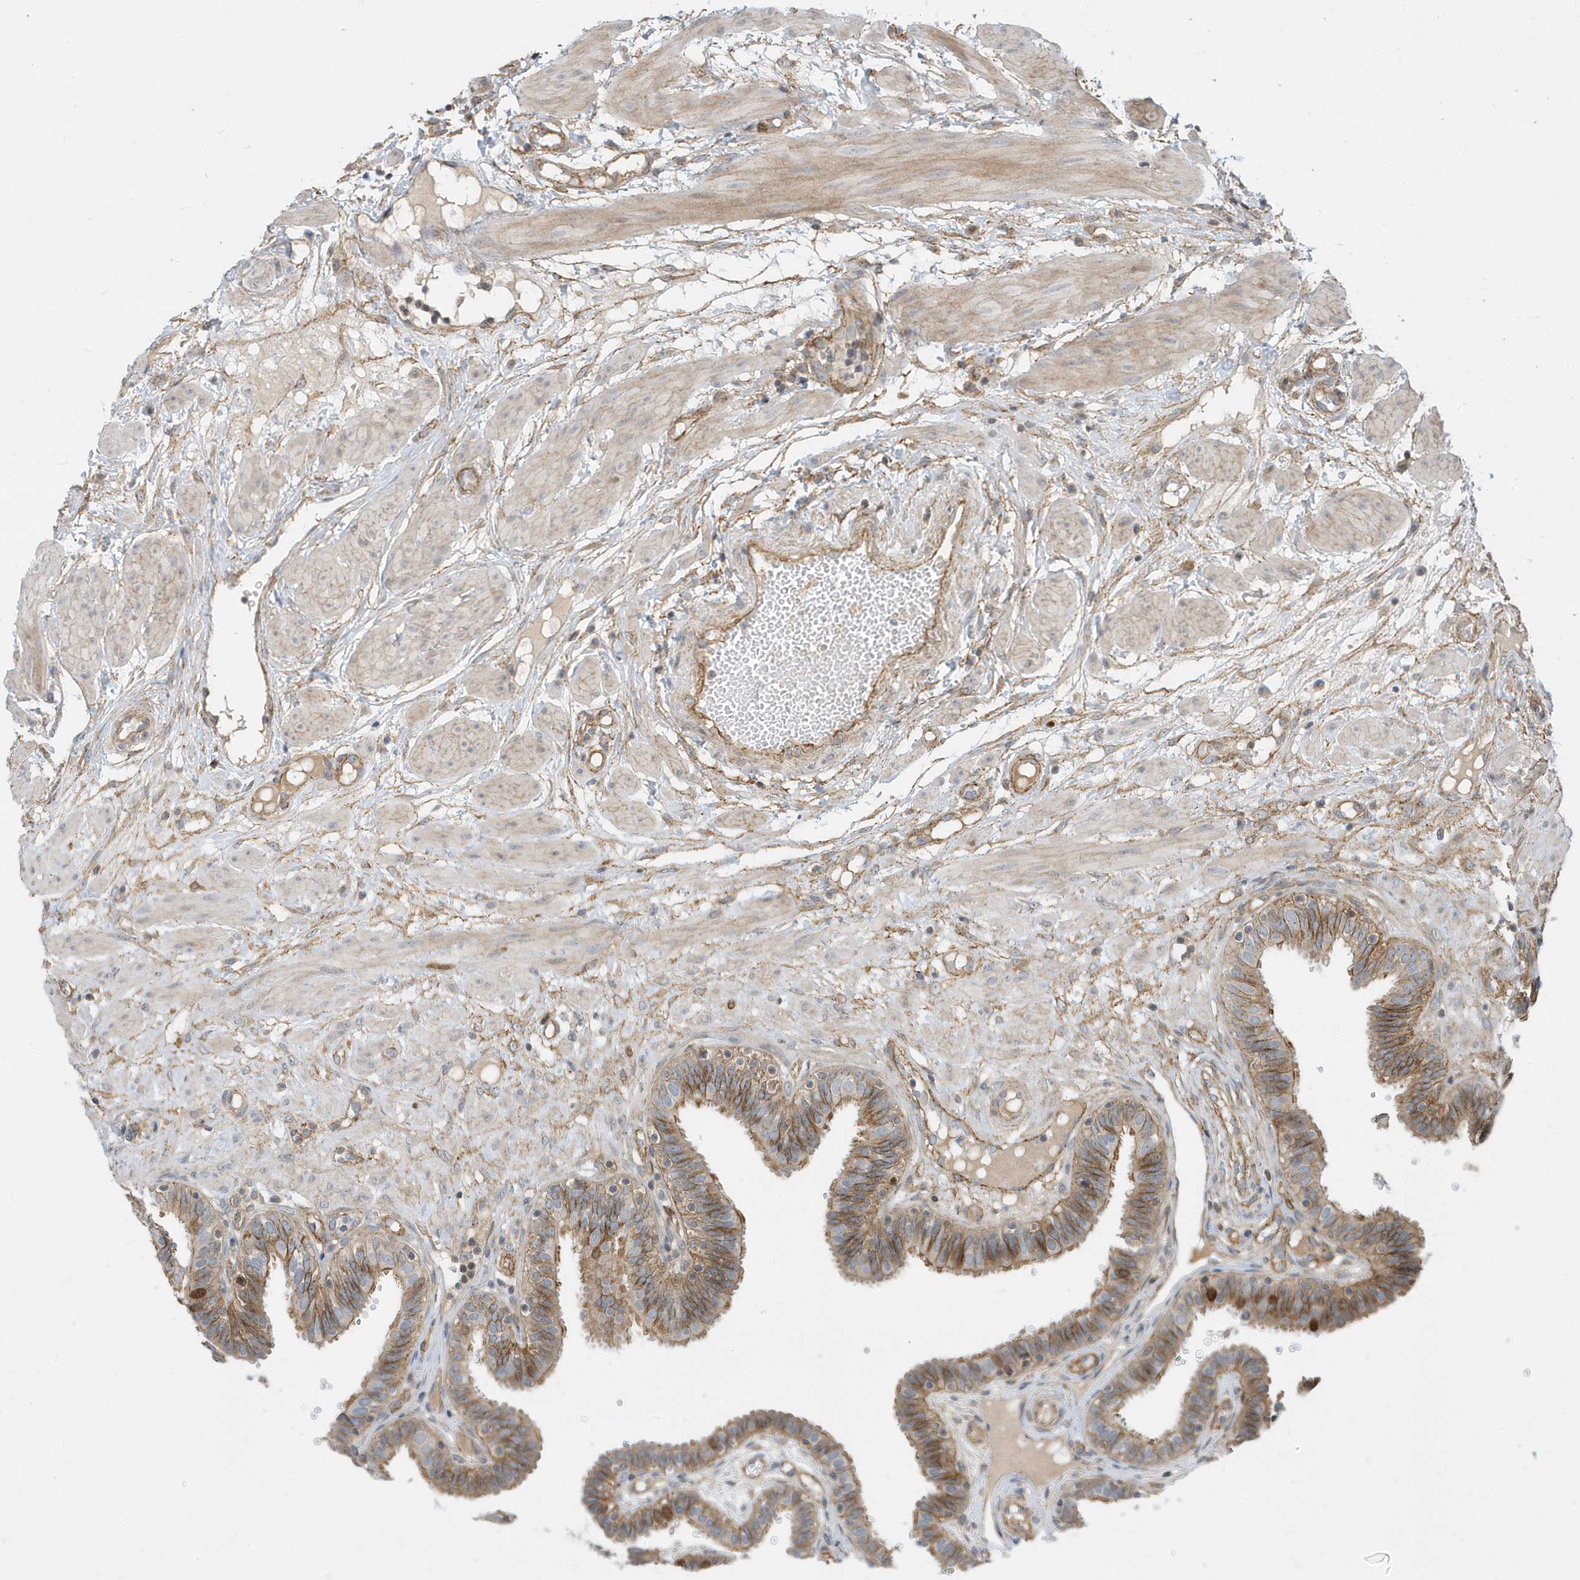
{"staining": {"intensity": "moderate", "quantity": "25%-75%", "location": "cytoplasmic/membranous,nuclear"}, "tissue": "fallopian tube", "cell_type": "Glandular cells", "image_type": "normal", "snomed": [{"axis": "morphology", "description": "Normal tissue, NOS"}, {"axis": "topography", "description": "Fallopian tube"}, {"axis": "topography", "description": "Placenta"}], "caption": "Immunohistochemistry micrograph of unremarkable human fallopian tube stained for a protein (brown), which reveals medium levels of moderate cytoplasmic/membranous,nuclear expression in approximately 25%-75% of glandular cells.", "gene": "HRH4", "patient": {"sex": "female", "age": 32}}